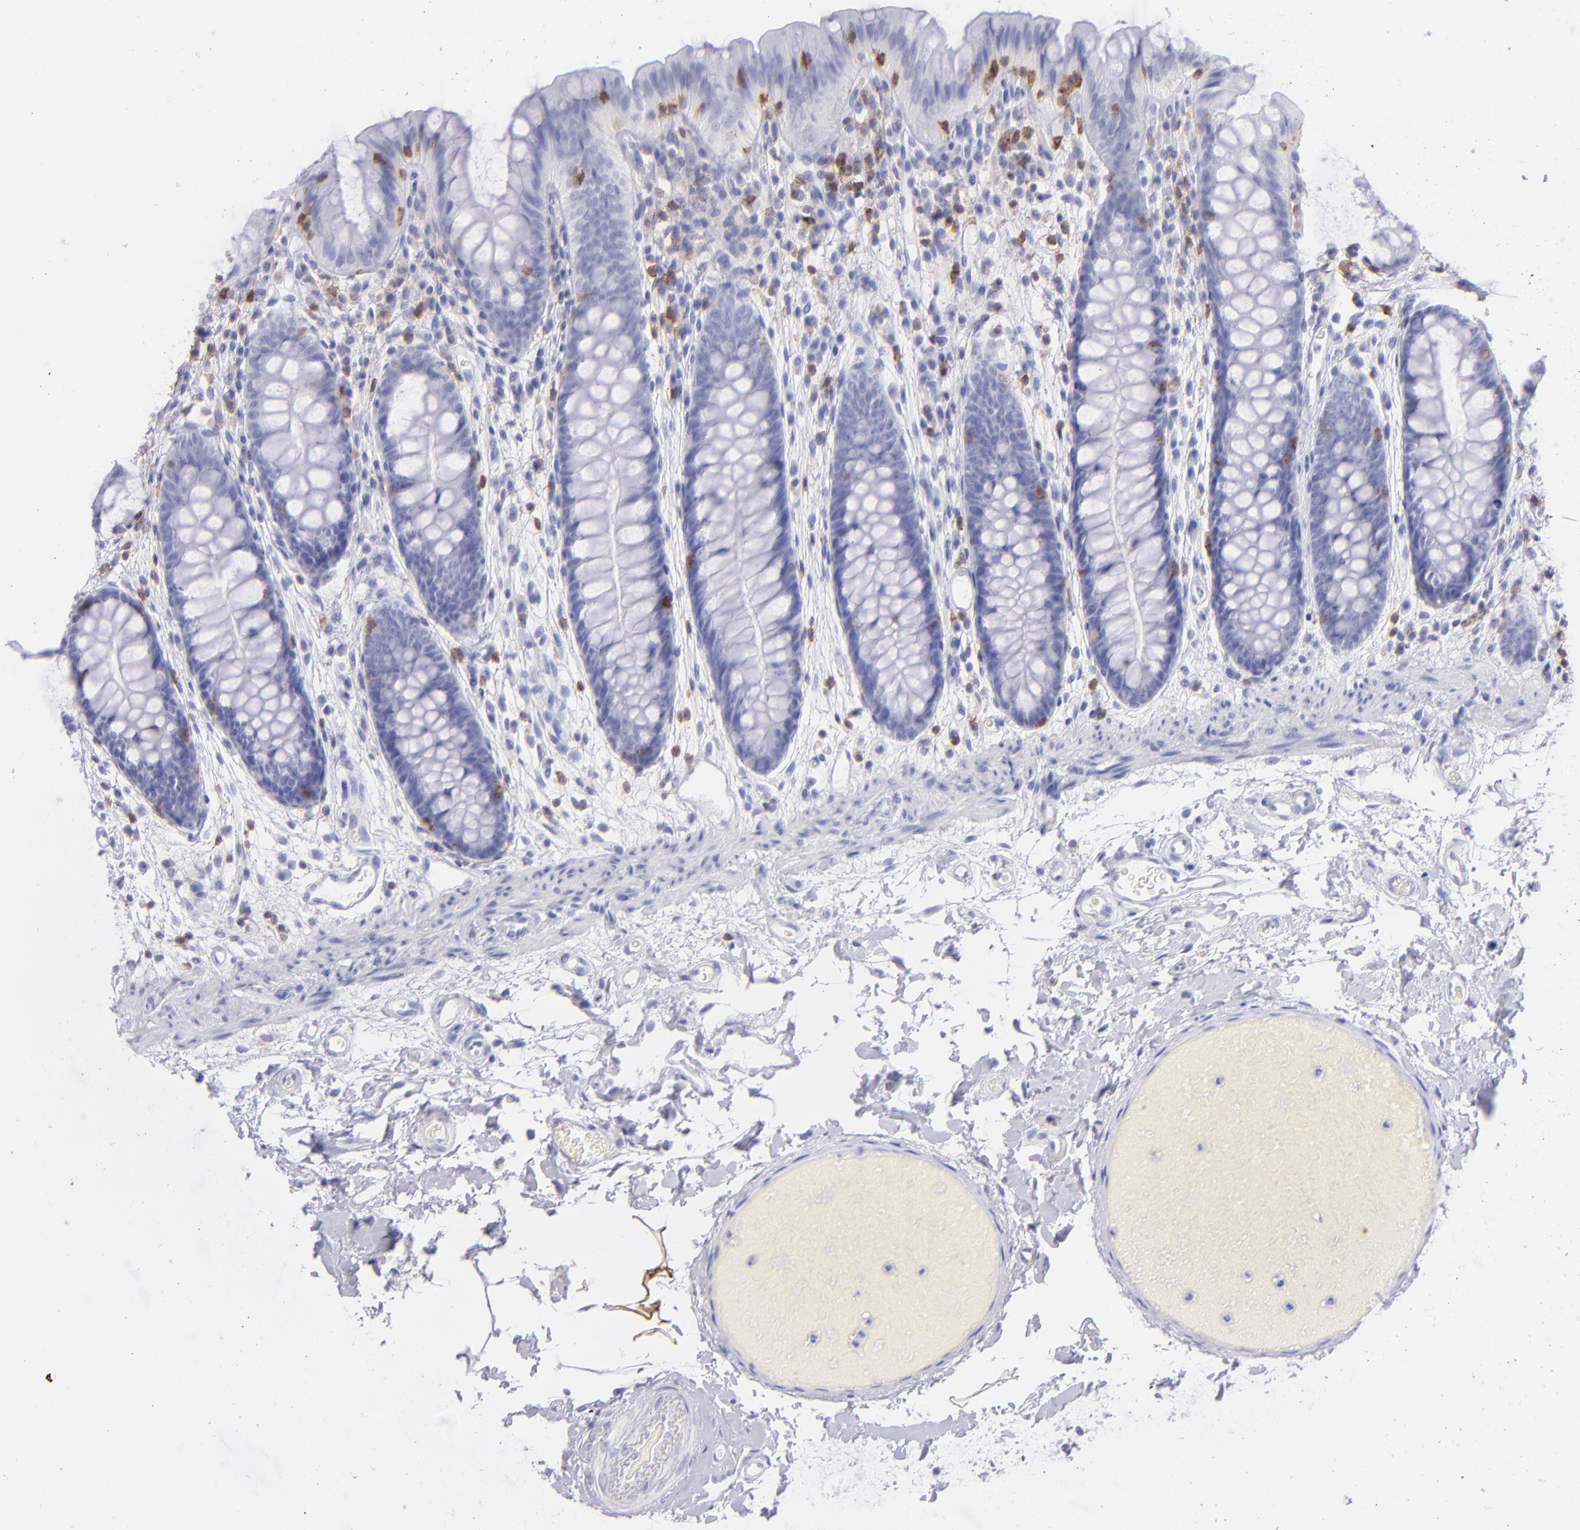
{"staining": {"intensity": "negative", "quantity": "none", "location": "none"}, "tissue": "colon", "cell_type": "Endothelial cells", "image_type": "normal", "snomed": [{"axis": "morphology", "description": "Normal tissue, NOS"}, {"axis": "topography", "description": "Smooth muscle"}, {"axis": "topography", "description": "Colon"}], "caption": "IHC image of normal human colon stained for a protein (brown), which demonstrates no staining in endothelial cells.", "gene": "CD69", "patient": {"sex": "male", "age": 67}}